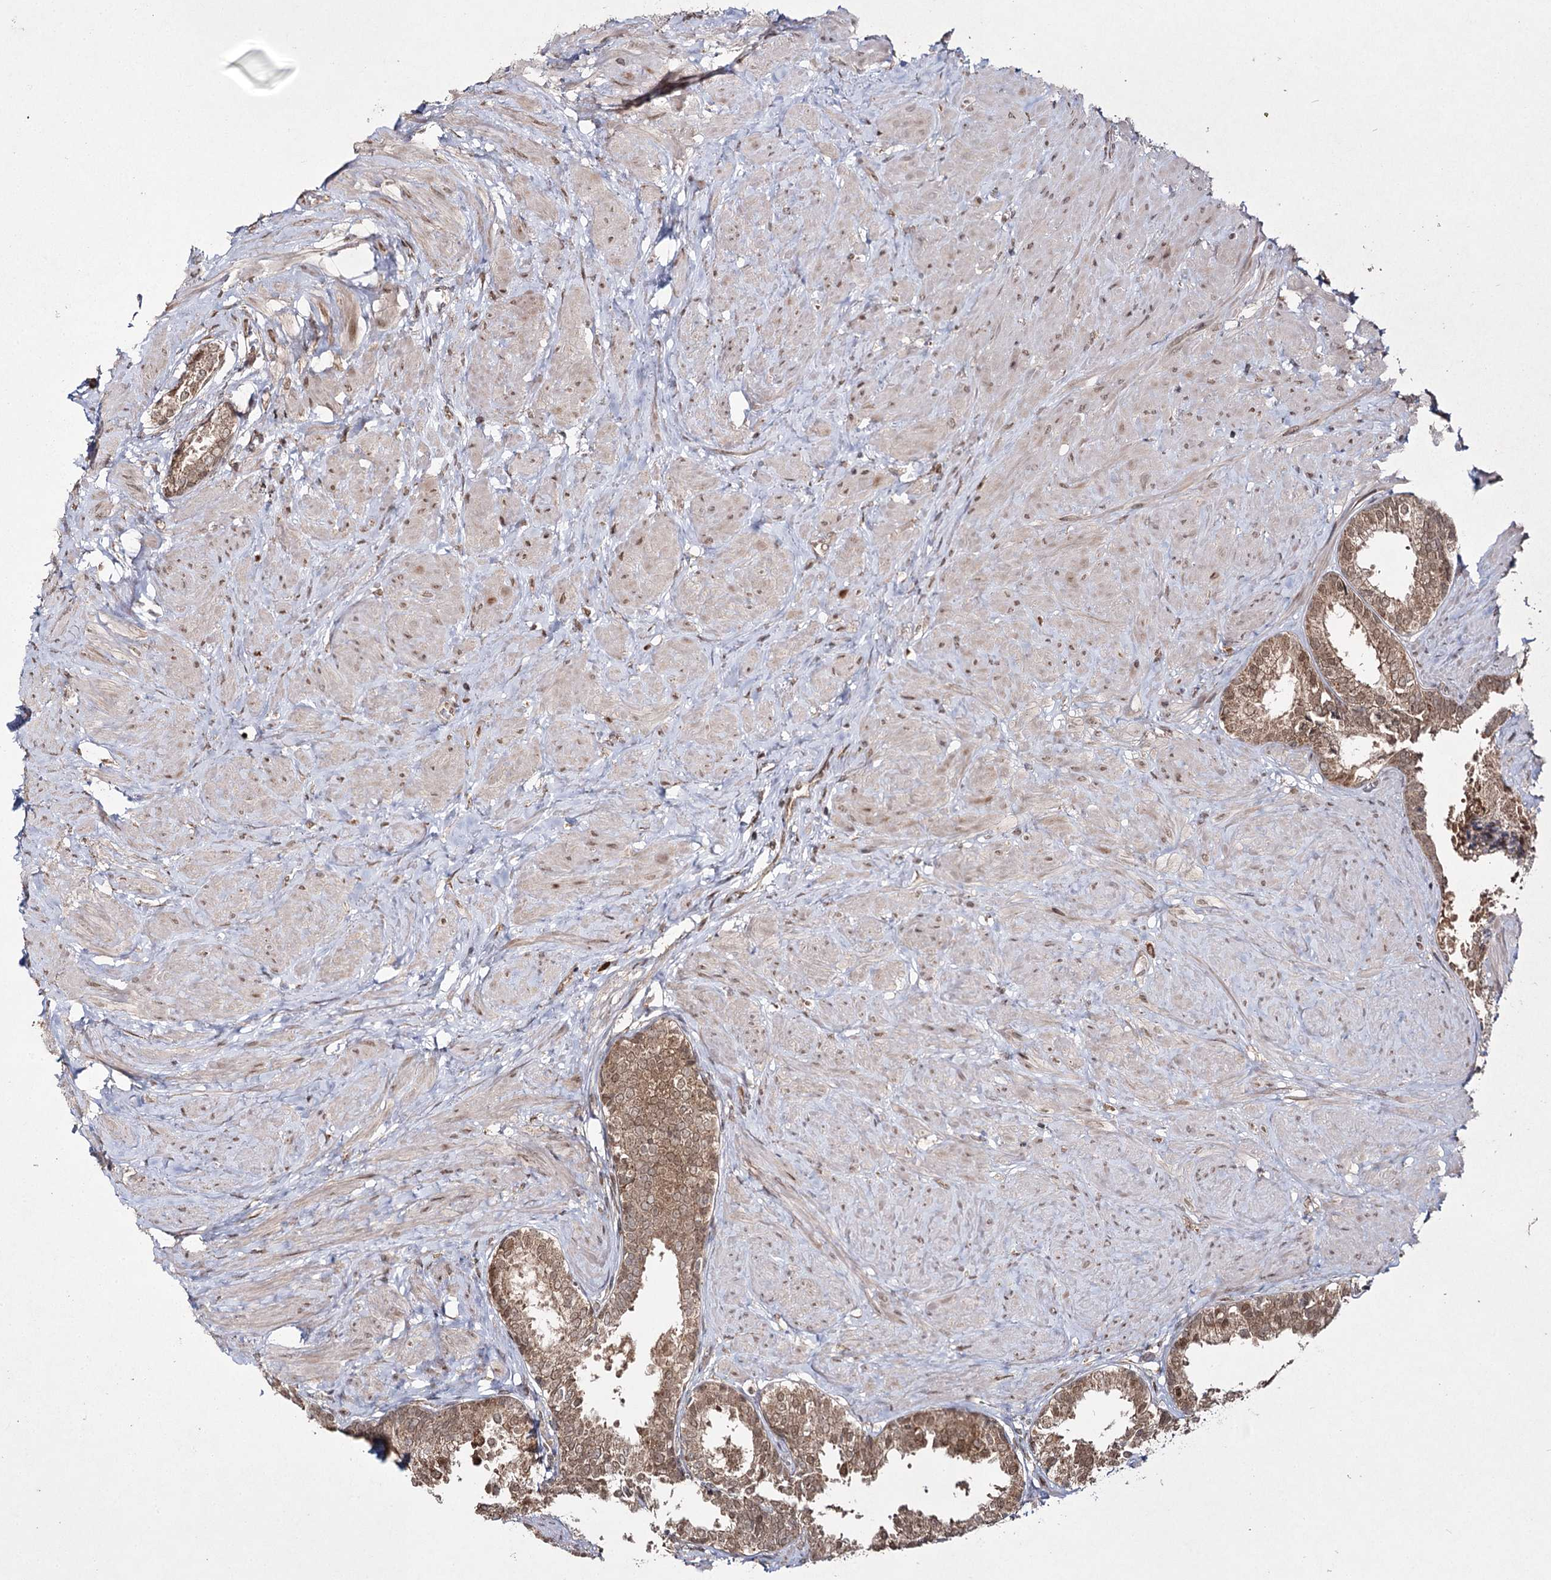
{"staining": {"intensity": "moderate", "quantity": ">75%", "location": "cytoplasmic/membranous,nuclear"}, "tissue": "prostate", "cell_type": "Glandular cells", "image_type": "normal", "snomed": [{"axis": "morphology", "description": "Normal tissue, NOS"}, {"axis": "topography", "description": "Prostate"}], "caption": "Glandular cells demonstrate medium levels of moderate cytoplasmic/membranous,nuclear staining in about >75% of cells in normal human prostate. (Brightfield microscopy of DAB IHC at high magnification).", "gene": "TRNT1", "patient": {"sex": "male", "age": 48}}